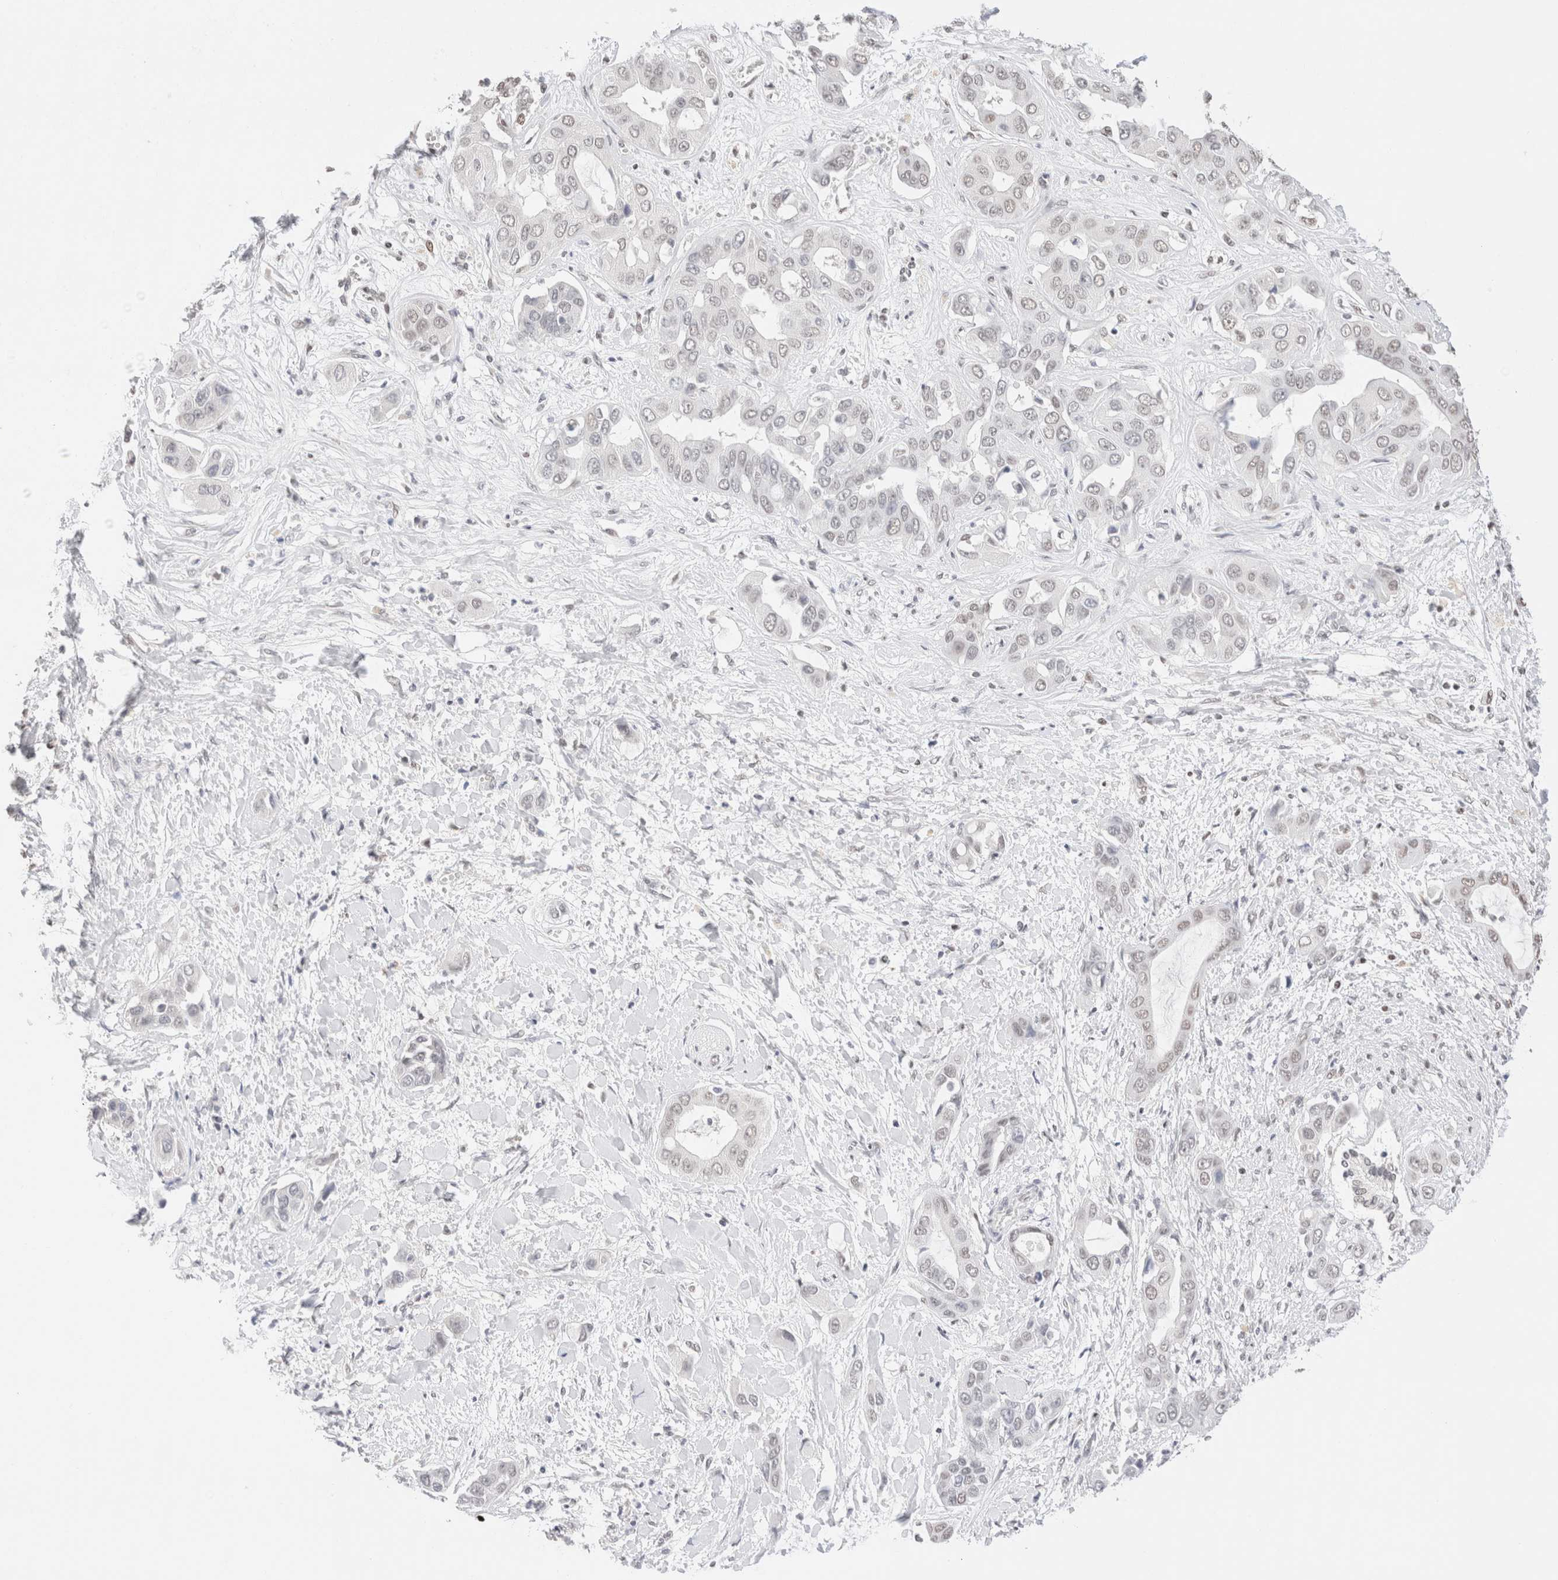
{"staining": {"intensity": "negative", "quantity": "none", "location": "none"}, "tissue": "liver cancer", "cell_type": "Tumor cells", "image_type": "cancer", "snomed": [{"axis": "morphology", "description": "Cholangiocarcinoma"}, {"axis": "topography", "description": "Liver"}], "caption": "DAB (3,3'-diaminobenzidine) immunohistochemical staining of human cholangiocarcinoma (liver) exhibits no significant expression in tumor cells.", "gene": "SUPT3H", "patient": {"sex": "female", "age": 52}}